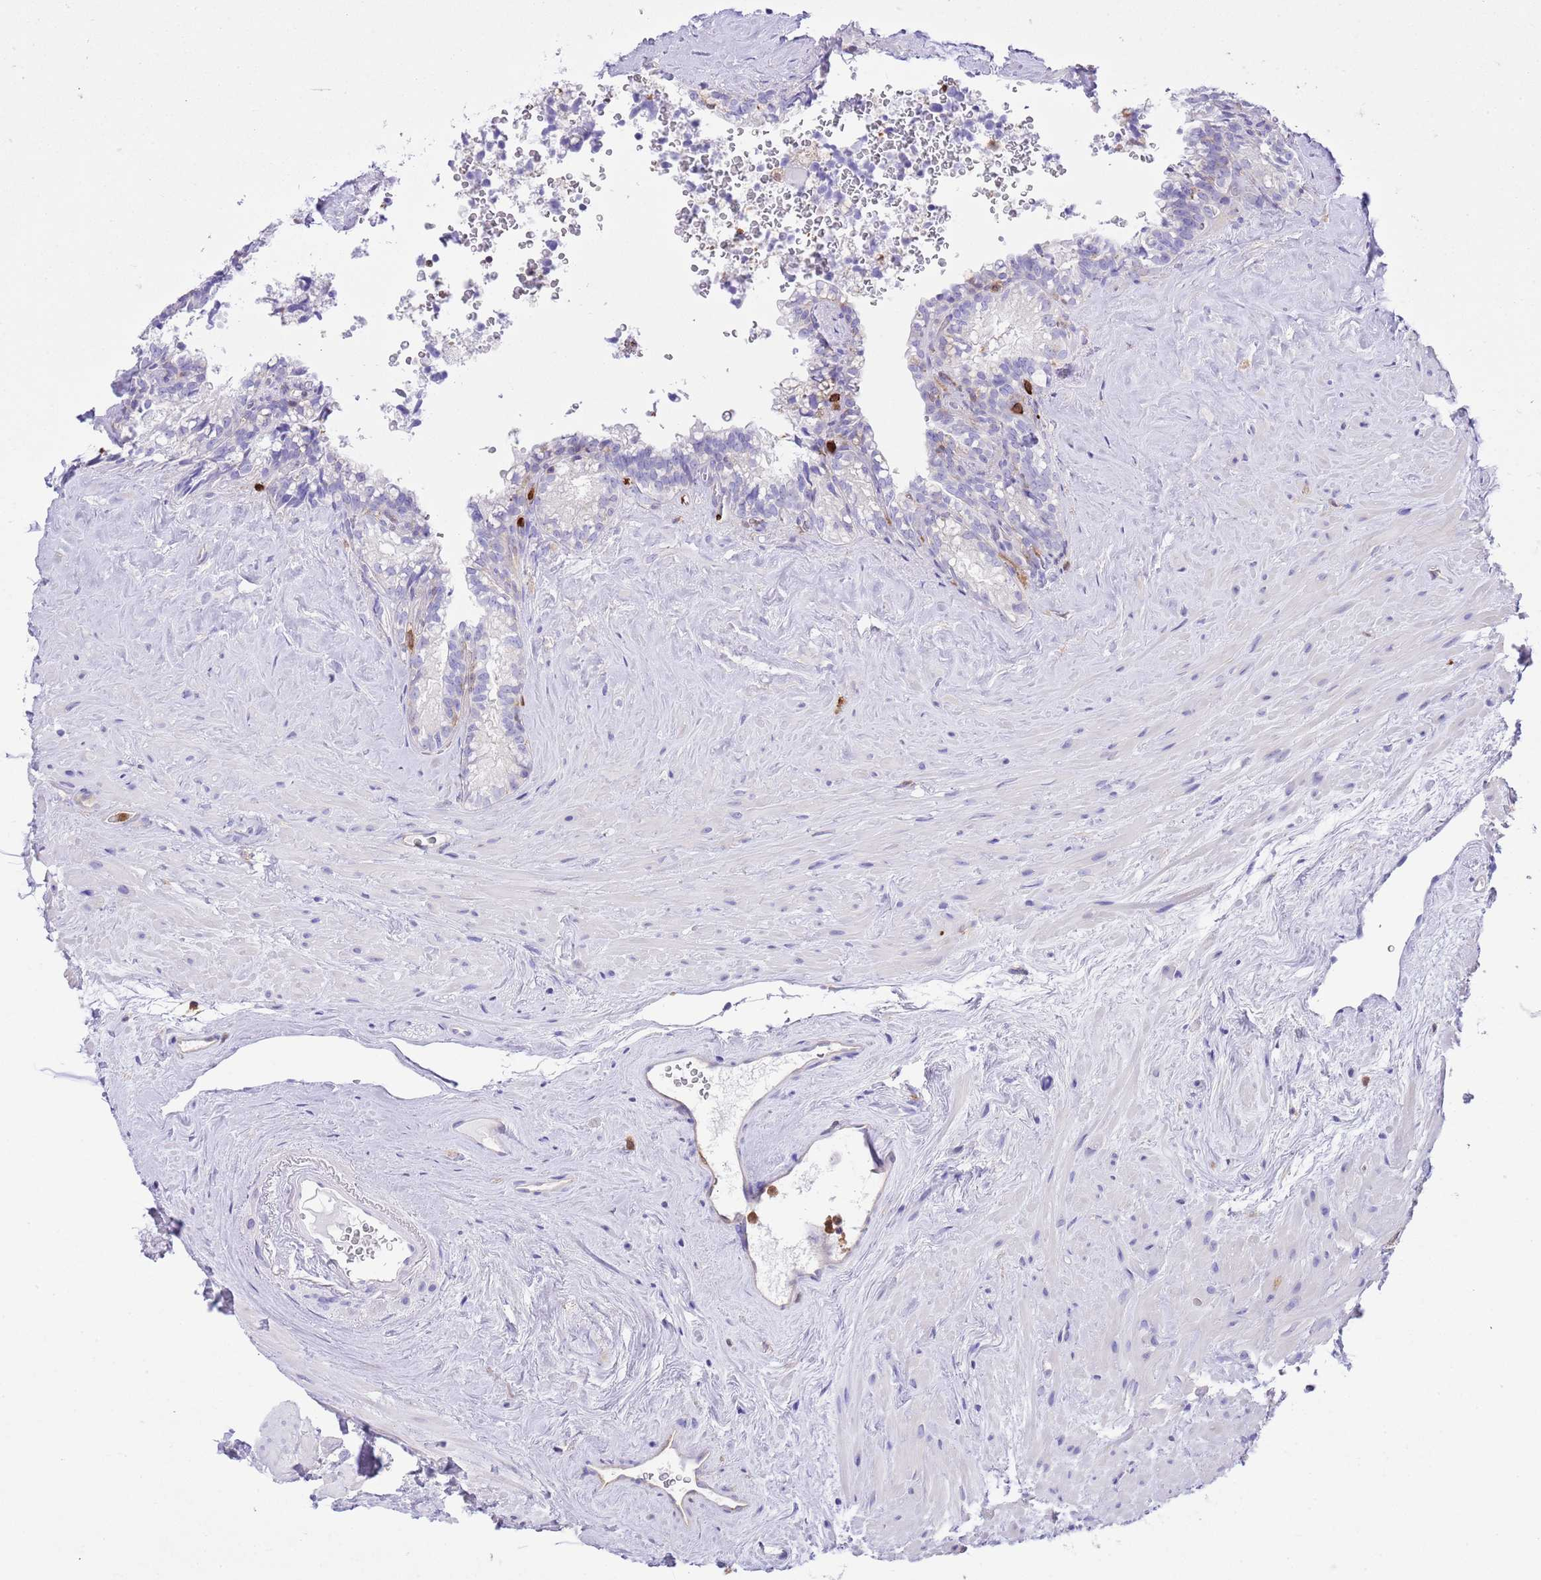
{"staining": {"intensity": "negative", "quantity": "none", "location": "none"}, "tissue": "seminal vesicle", "cell_type": "Glandular cells", "image_type": "normal", "snomed": [{"axis": "morphology", "description": "Normal tissue, NOS"}, {"axis": "topography", "description": "Prostate"}, {"axis": "topography", "description": "Seminal veicle"}], "caption": "High magnification brightfield microscopy of benign seminal vesicle stained with DAB (3,3'-diaminobenzidine) (brown) and counterstained with hematoxylin (blue): glandular cells show no significant staining. The staining was performed using DAB to visualize the protein expression in brown, while the nuclei were stained in blue with hematoxylin (Magnification: 20x).", "gene": "EFHD2", "patient": {"sex": "male", "age": 79}}